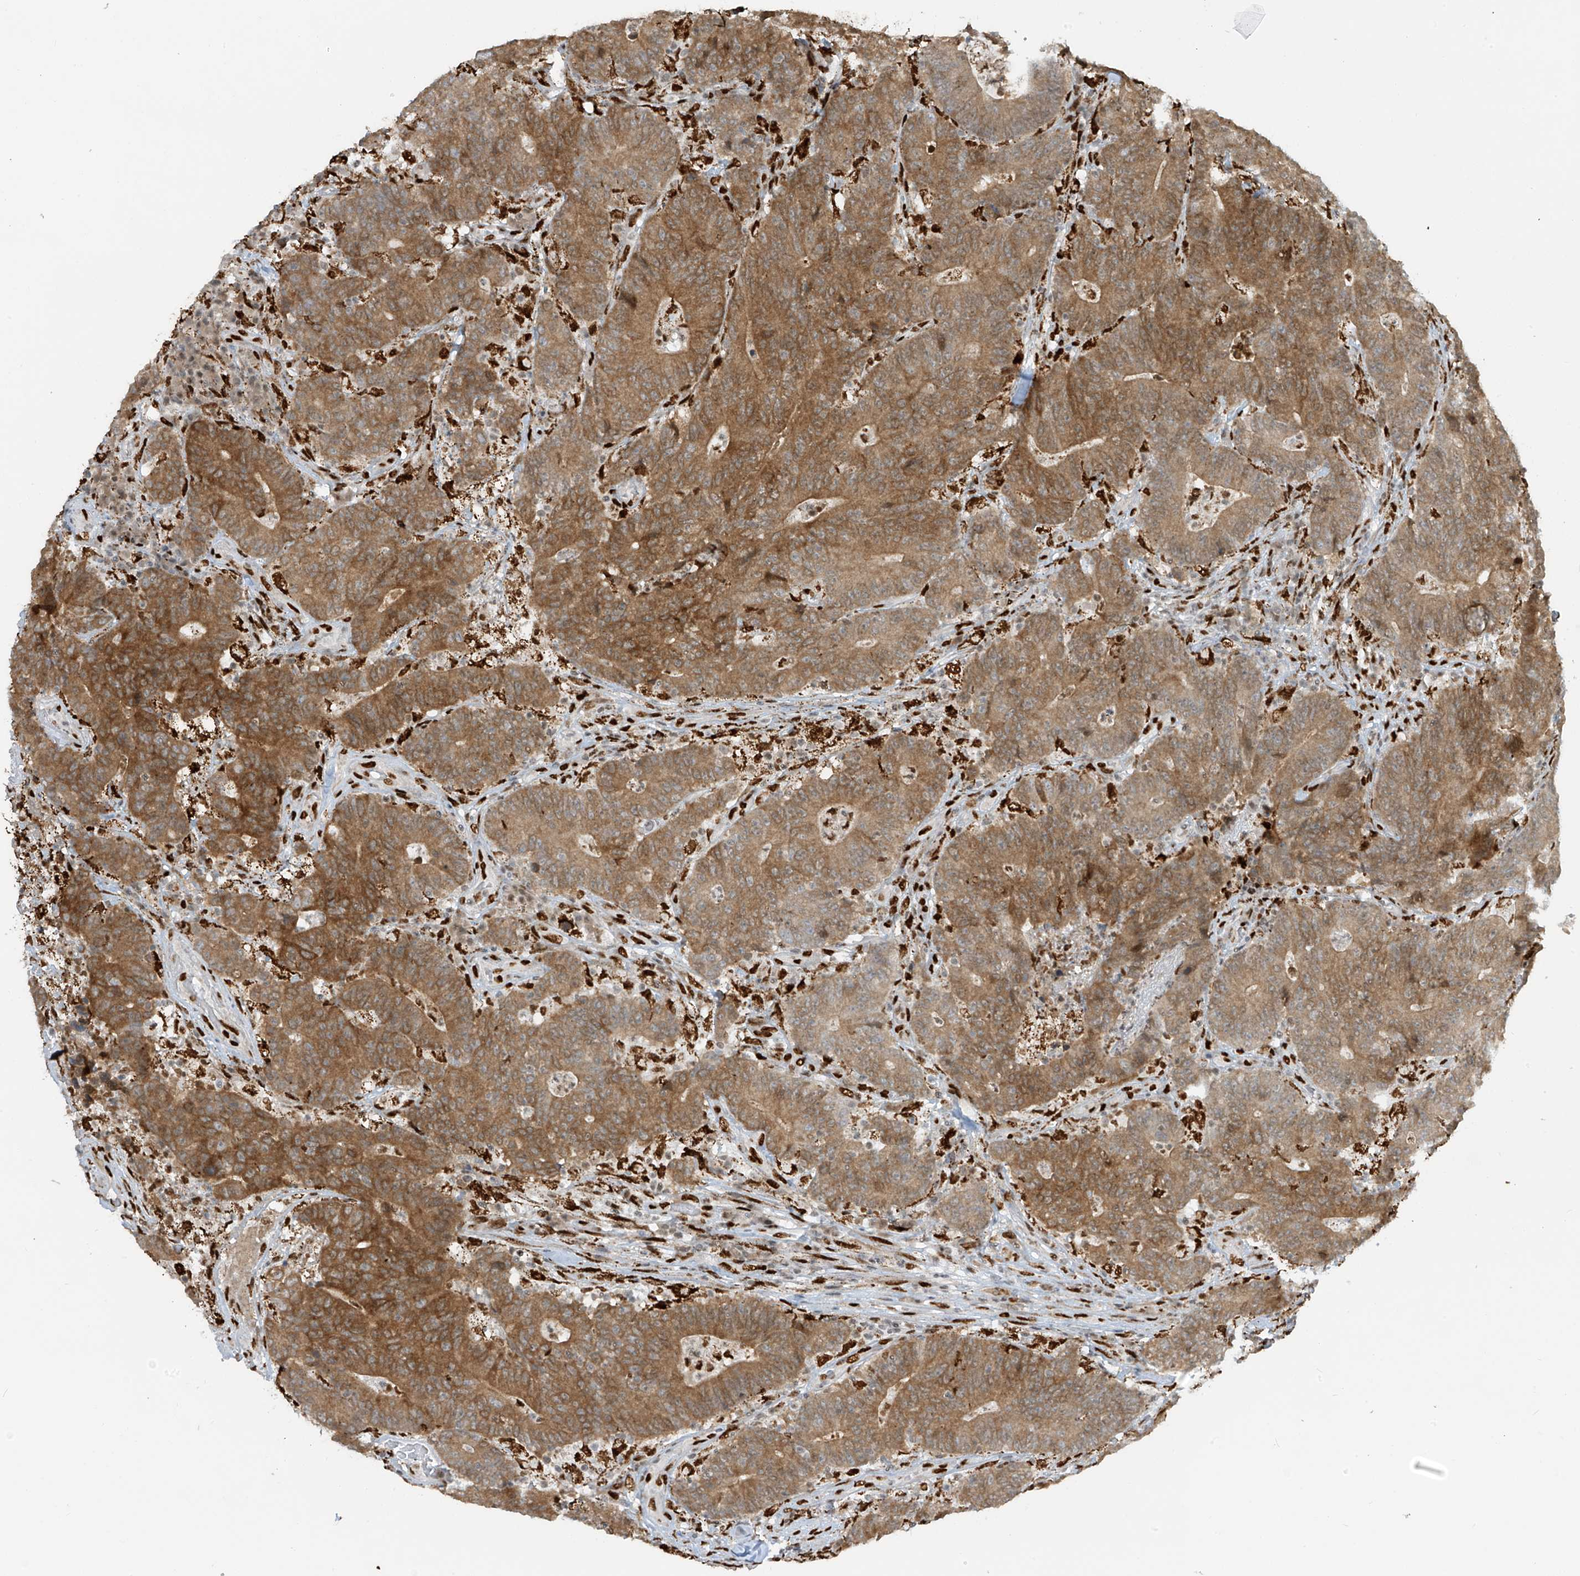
{"staining": {"intensity": "moderate", "quantity": ">75%", "location": "cytoplasmic/membranous"}, "tissue": "colorectal cancer", "cell_type": "Tumor cells", "image_type": "cancer", "snomed": [{"axis": "morphology", "description": "Normal tissue, NOS"}, {"axis": "morphology", "description": "Adenocarcinoma, NOS"}, {"axis": "topography", "description": "Colon"}], "caption": "About >75% of tumor cells in human adenocarcinoma (colorectal) exhibit moderate cytoplasmic/membranous protein expression as visualized by brown immunohistochemical staining.", "gene": "PM20D2", "patient": {"sex": "female", "age": 75}}